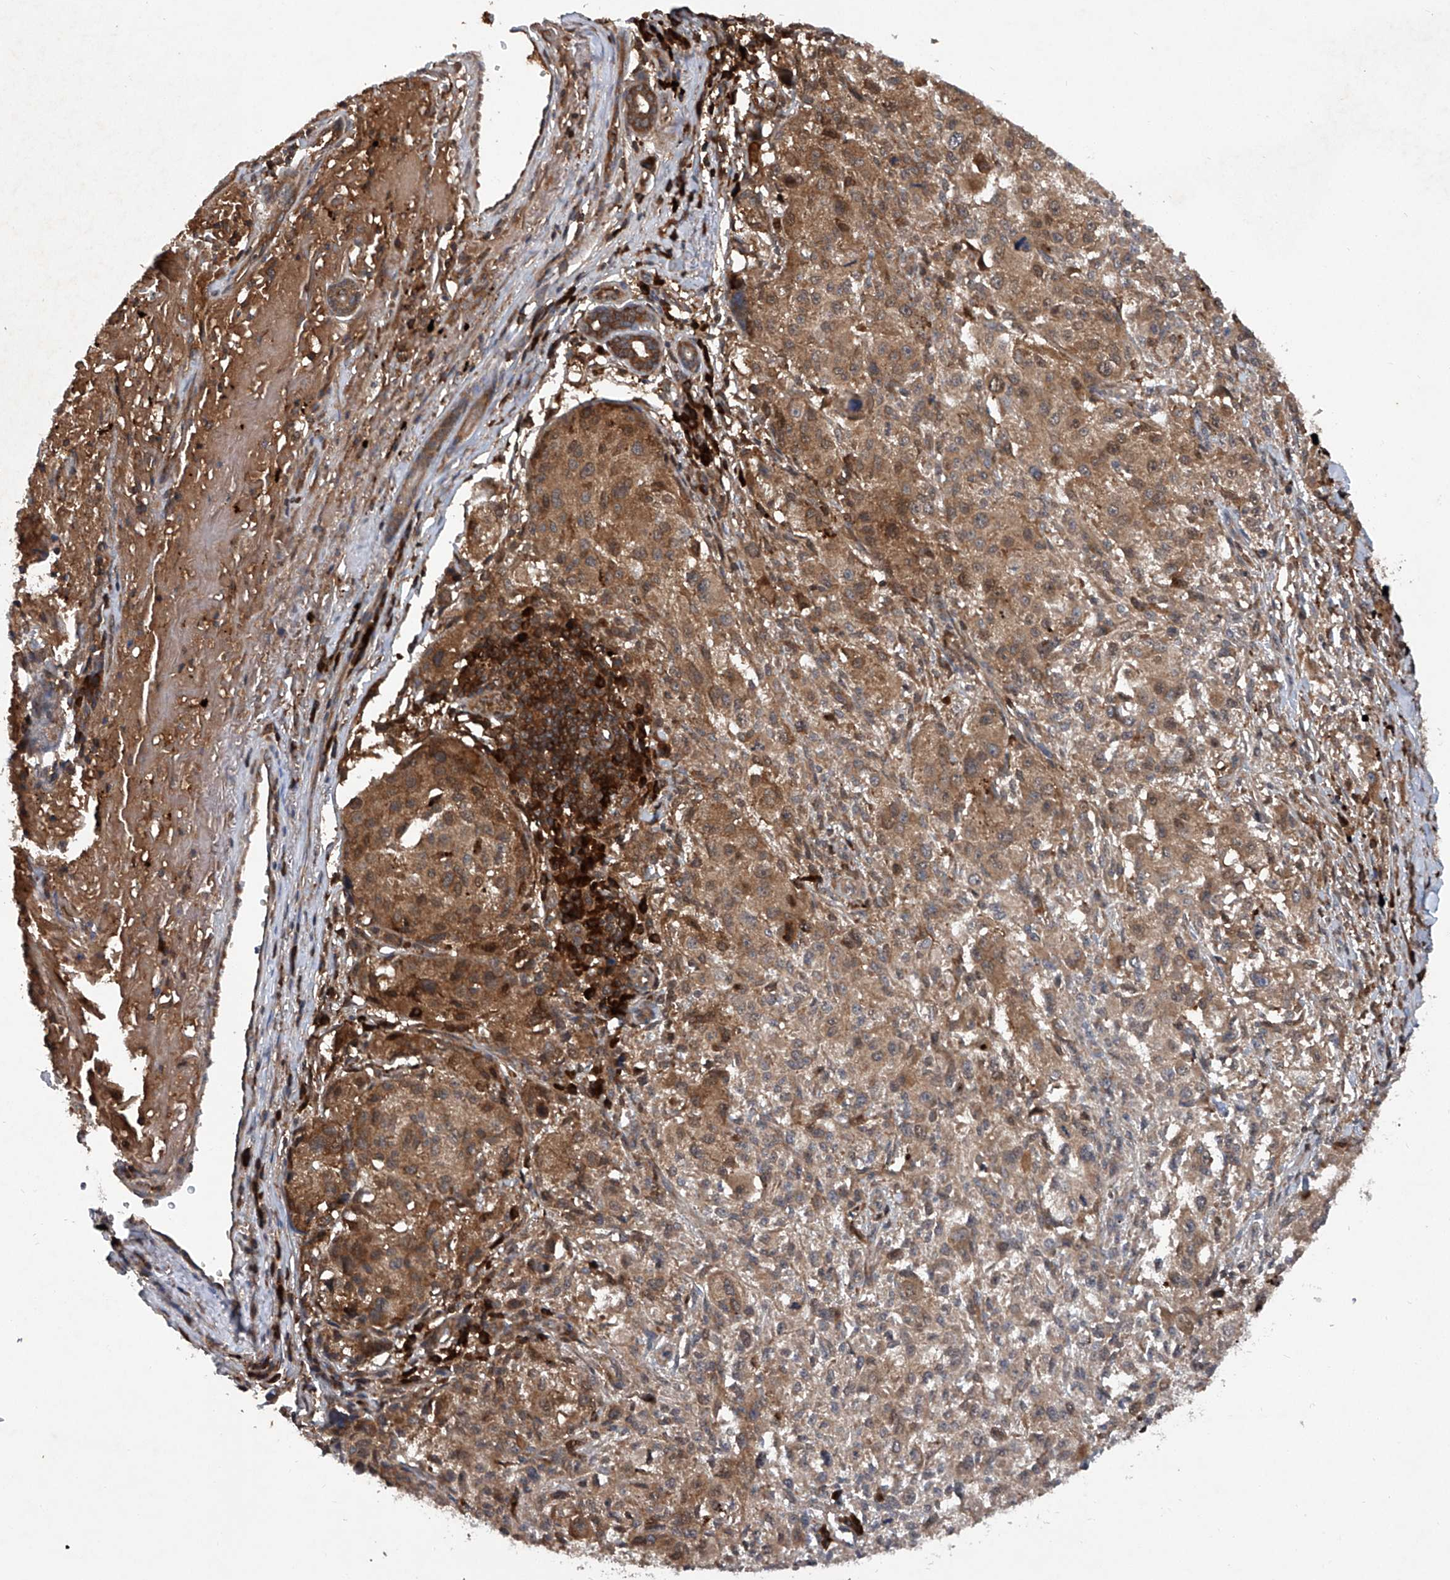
{"staining": {"intensity": "moderate", "quantity": ">75%", "location": "cytoplasmic/membranous"}, "tissue": "melanoma", "cell_type": "Tumor cells", "image_type": "cancer", "snomed": [{"axis": "morphology", "description": "Necrosis, NOS"}, {"axis": "morphology", "description": "Malignant melanoma, NOS"}, {"axis": "topography", "description": "Skin"}], "caption": "About >75% of tumor cells in human melanoma display moderate cytoplasmic/membranous protein positivity as visualized by brown immunohistochemical staining.", "gene": "ASCC3", "patient": {"sex": "female", "age": 87}}